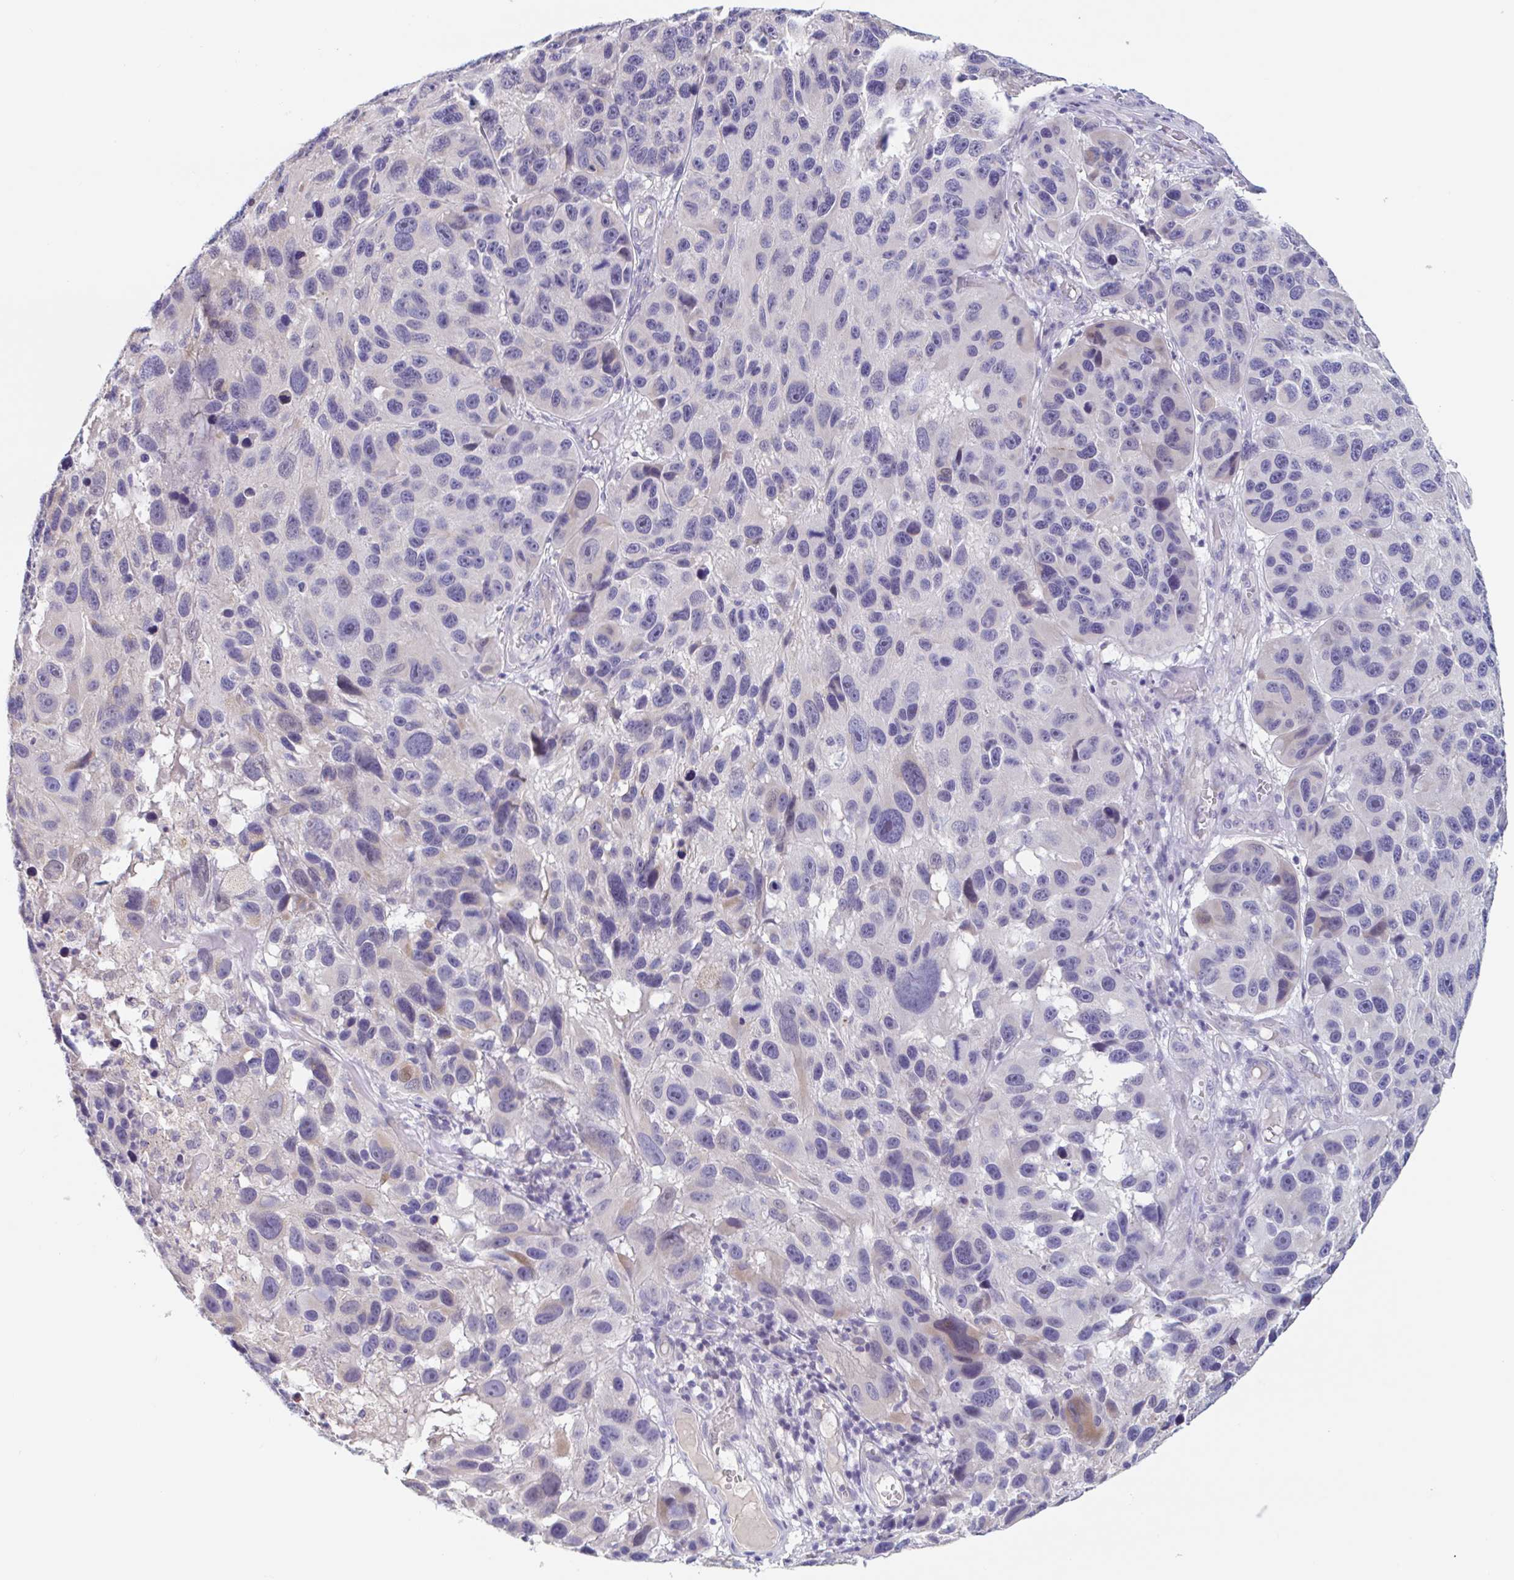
{"staining": {"intensity": "negative", "quantity": "none", "location": "none"}, "tissue": "melanoma", "cell_type": "Tumor cells", "image_type": "cancer", "snomed": [{"axis": "morphology", "description": "Malignant melanoma, NOS"}, {"axis": "topography", "description": "Skin"}], "caption": "This is a histopathology image of immunohistochemistry staining of malignant melanoma, which shows no positivity in tumor cells.", "gene": "UNKL", "patient": {"sex": "male", "age": 53}}